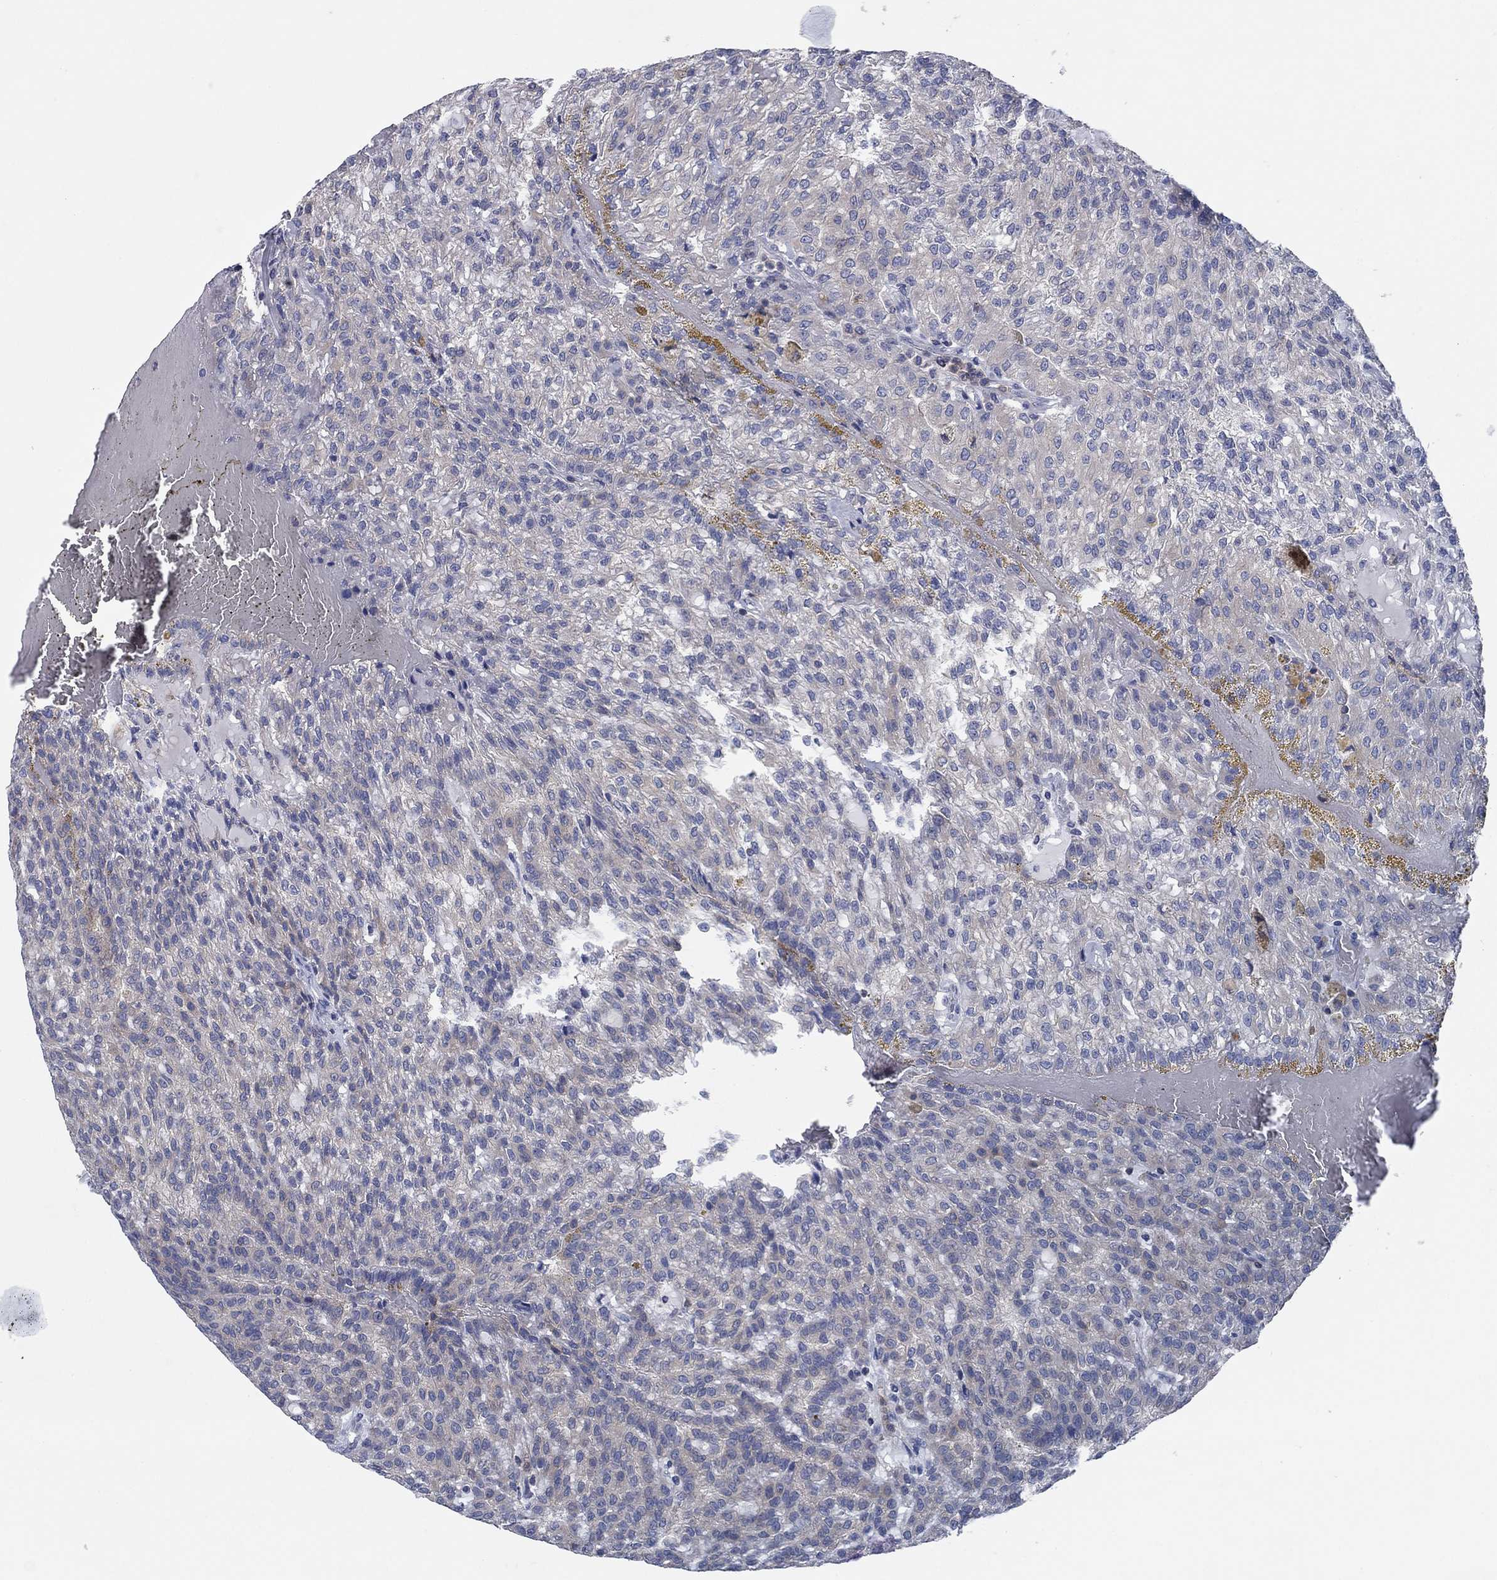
{"staining": {"intensity": "negative", "quantity": "none", "location": "none"}, "tissue": "renal cancer", "cell_type": "Tumor cells", "image_type": "cancer", "snomed": [{"axis": "morphology", "description": "Adenocarcinoma, NOS"}, {"axis": "topography", "description": "Kidney"}], "caption": "Tumor cells are negative for protein expression in human adenocarcinoma (renal).", "gene": "PVR", "patient": {"sex": "male", "age": 63}}